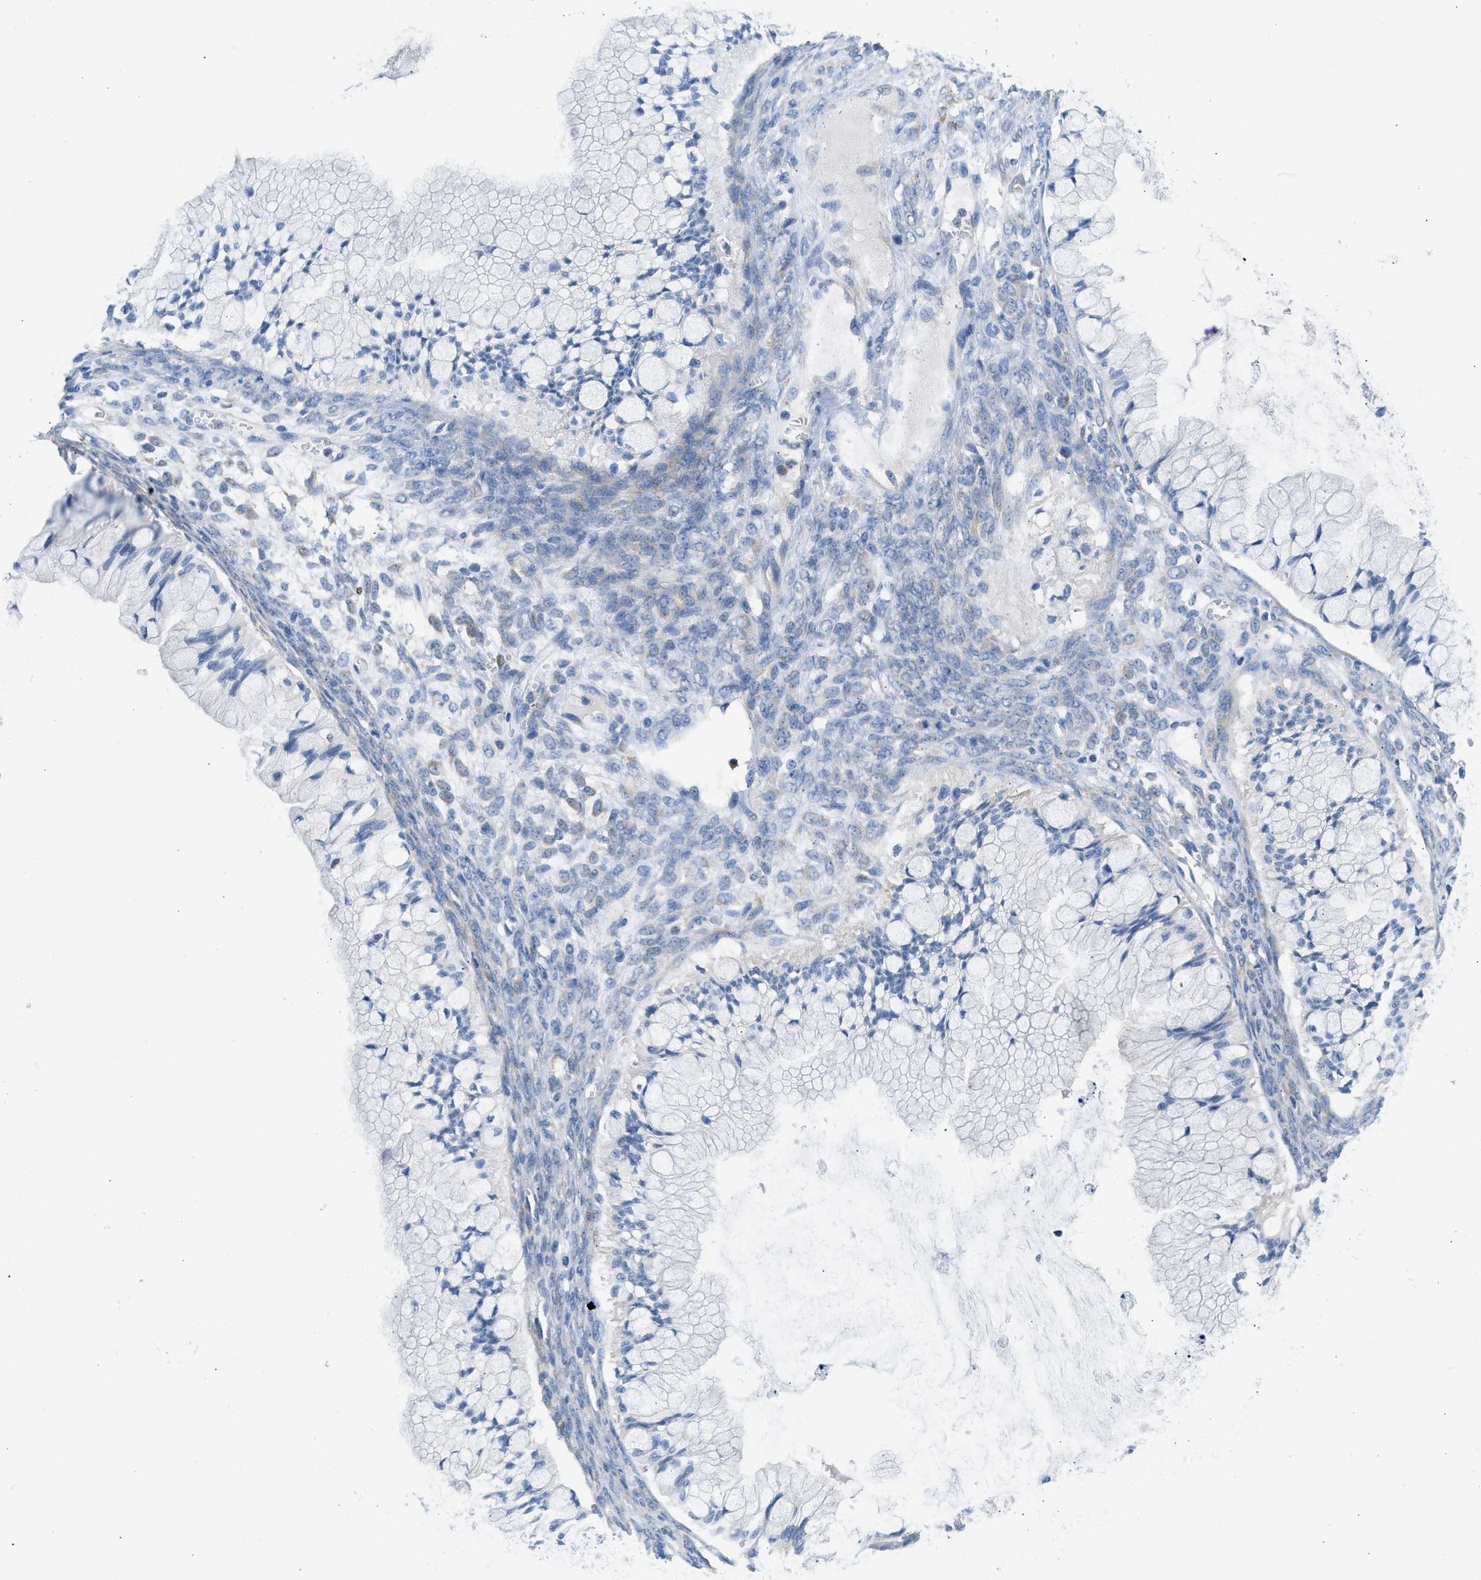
{"staining": {"intensity": "negative", "quantity": "none", "location": "none"}, "tissue": "ovarian cancer", "cell_type": "Tumor cells", "image_type": "cancer", "snomed": [{"axis": "morphology", "description": "Cystadenocarcinoma, mucinous, NOS"}, {"axis": "topography", "description": "Ovary"}], "caption": "This is an IHC histopathology image of mucinous cystadenocarcinoma (ovarian). There is no expression in tumor cells.", "gene": "BNC2", "patient": {"sex": "female", "age": 57}}